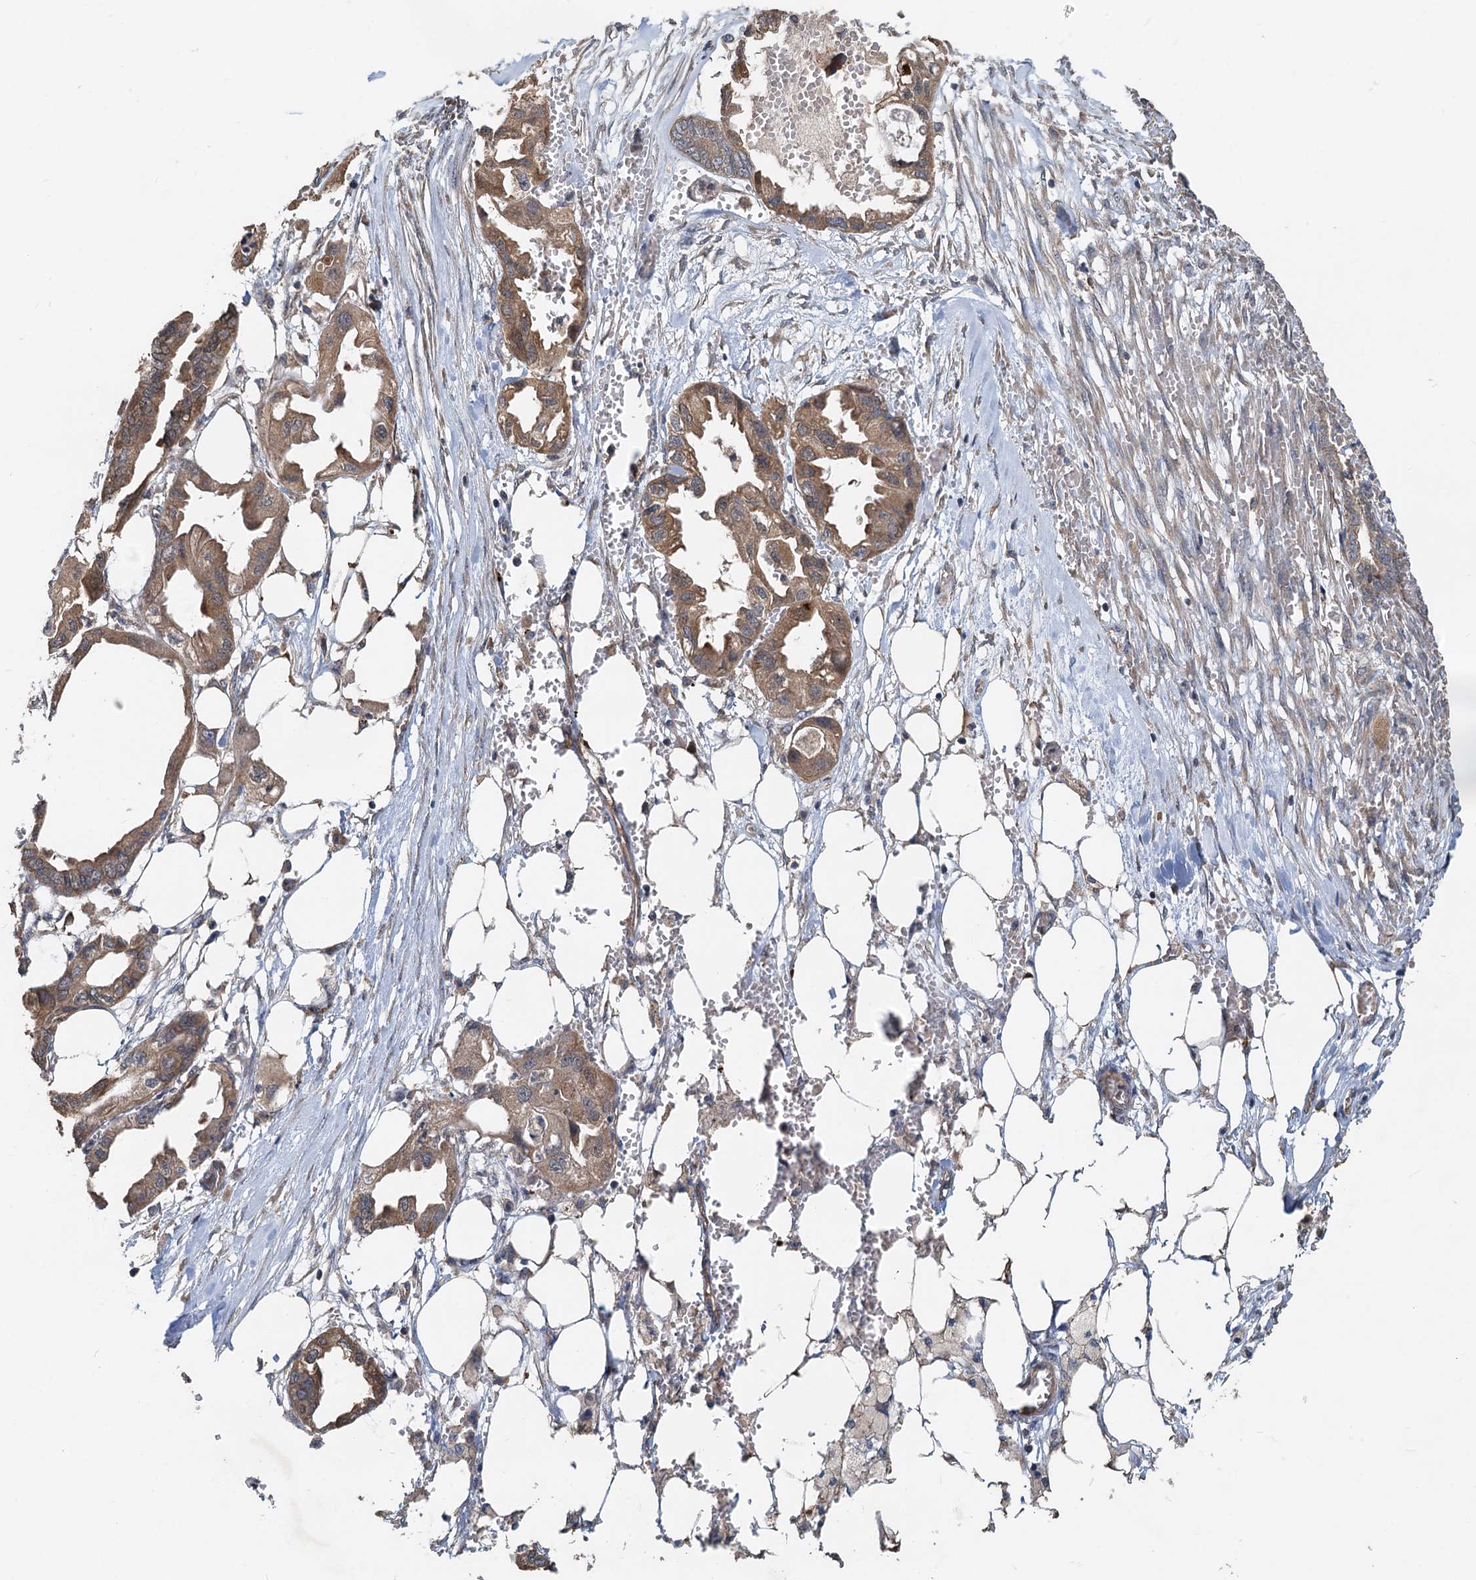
{"staining": {"intensity": "moderate", "quantity": ">75%", "location": "cytoplasmic/membranous"}, "tissue": "endometrial cancer", "cell_type": "Tumor cells", "image_type": "cancer", "snomed": [{"axis": "morphology", "description": "Adenocarcinoma, NOS"}, {"axis": "morphology", "description": "Adenocarcinoma, metastatic, NOS"}, {"axis": "topography", "description": "Adipose tissue"}, {"axis": "topography", "description": "Endometrium"}], "caption": "Endometrial cancer (metastatic adenocarcinoma) stained with a brown dye exhibits moderate cytoplasmic/membranous positive expression in approximately >75% of tumor cells.", "gene": "HYI", "patient": {"sex": "female", "age": 67}}